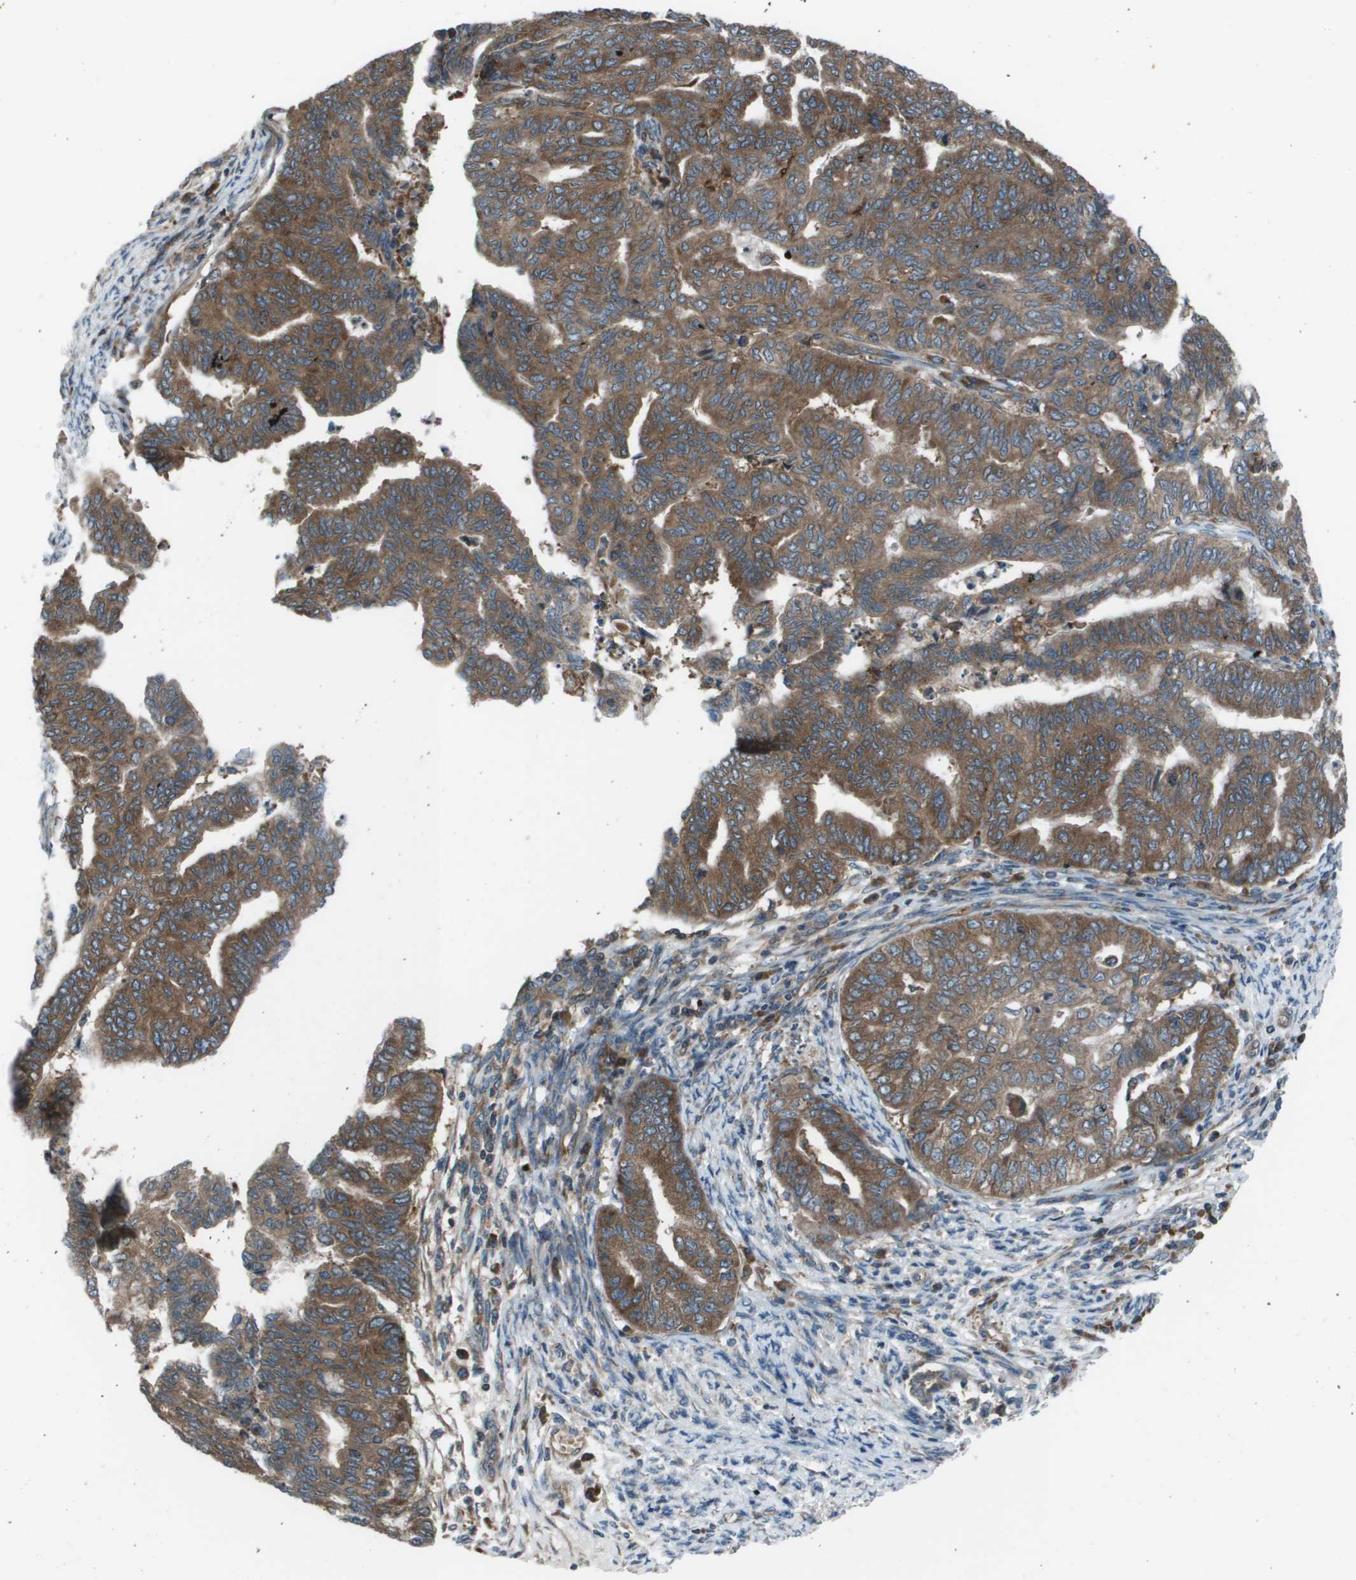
{"staining": {"intensity": "moderate", "quantity": ">75%", "location": "cytoplasmic/membranous"}, "tissue": "endometrial cancer", "cell_type": "Tumor cells", "image_type": "cancer", "snomed": [{"axis": "morphology", "description": "Adenocarcinoma, NOS"}, {"axis": "topography", "description": "Endometrium"}], "caption": "Adenocarcinoma (endometrial) stained with a protein marker reveals moderate staining in tumor cells.", "gene": "EIF3B", "patient": {"sex": "female", "age": 79}}